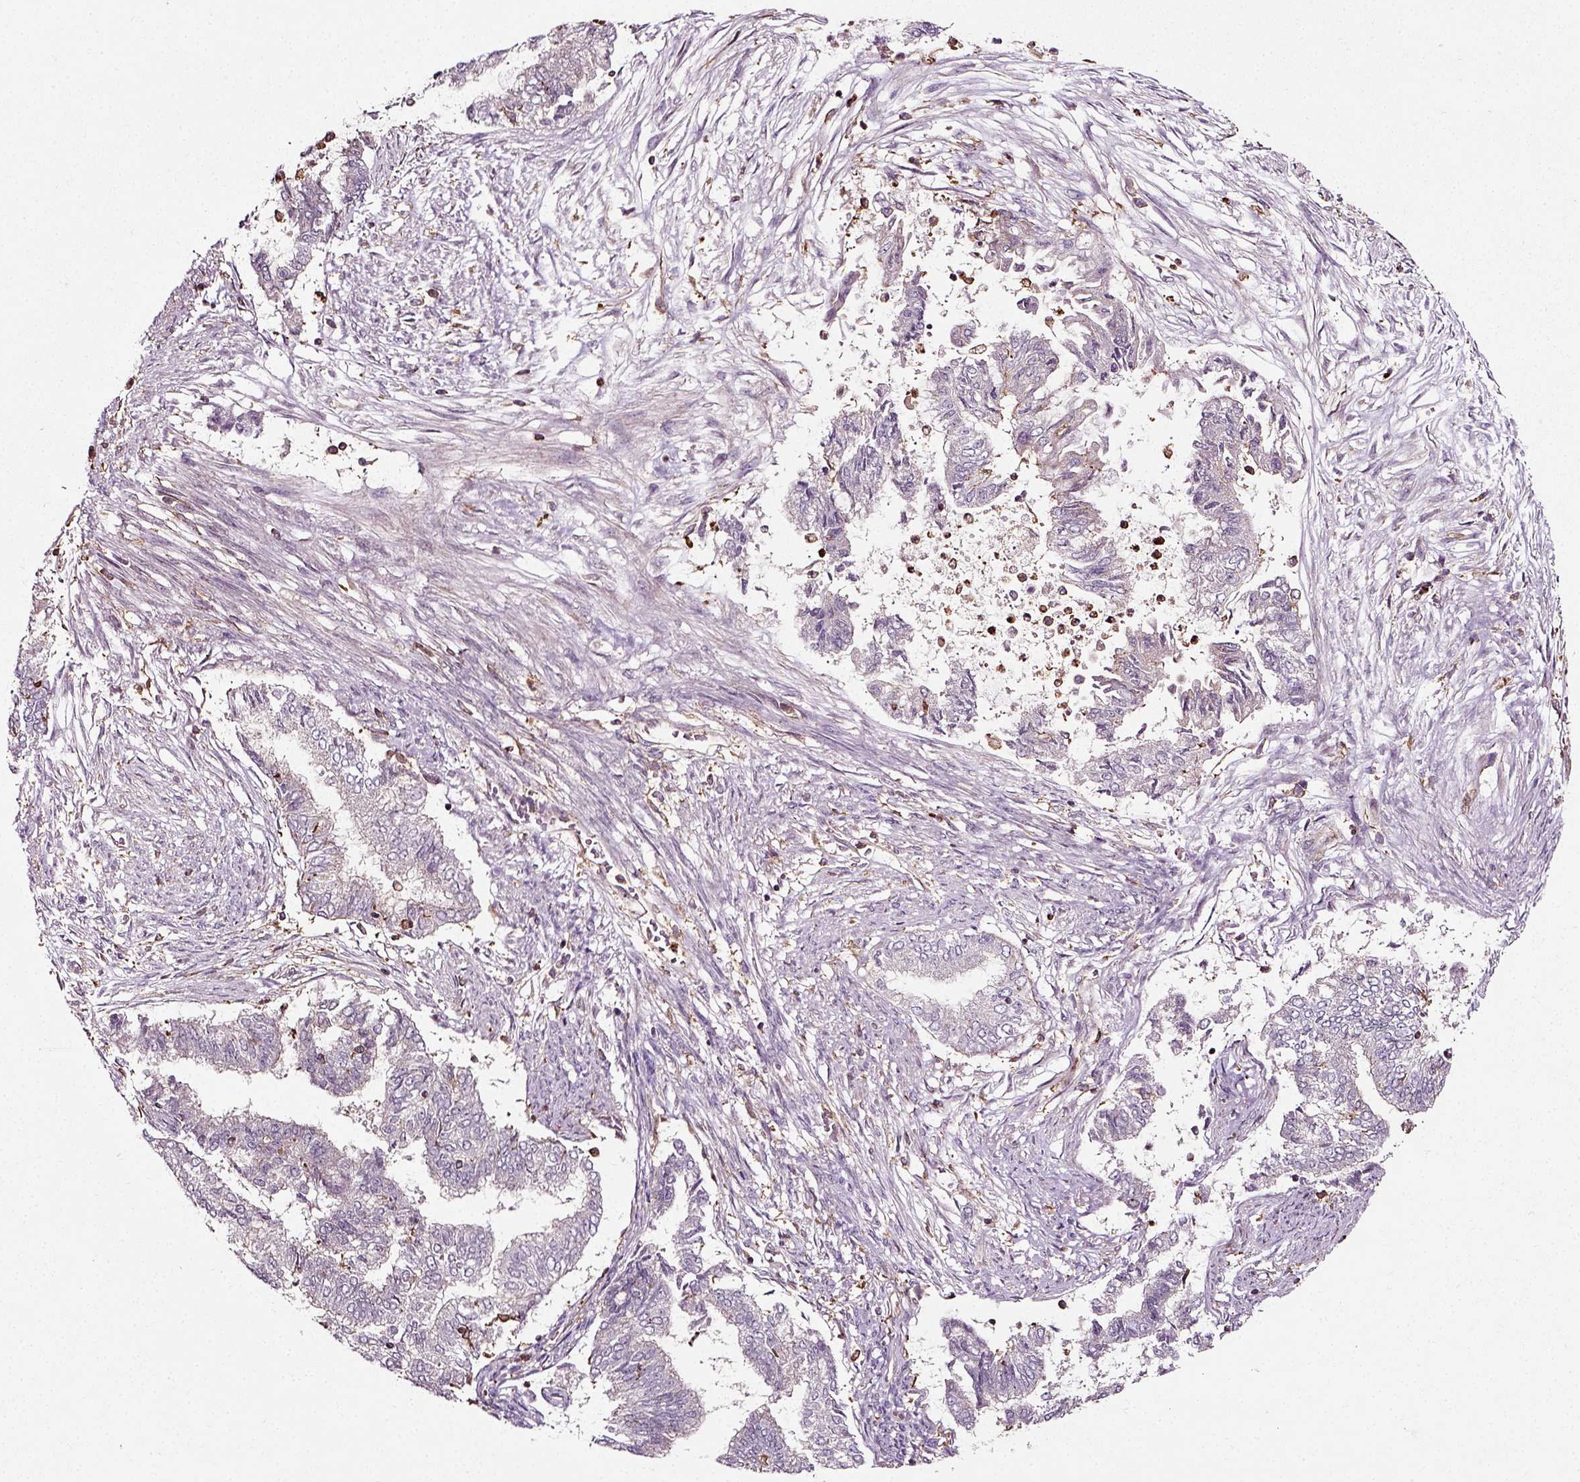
{"staining": {"intensity": "negative", "quantity": "none", "location": "none"}, "tissue": "endometrial cancer", "cell_type": "Tumor cells", "image_type": "cancer", "snomed": [{"axis": "morphology", "description": "Adenocarcinoma, NOS"}, {"axis": "topography", "description": "Endometrium"}], "caption": "Immunohistochemical staining of human endometrial adenocarcinoma shows no significant staining in tumor cells. Nuclei are stained in blue.", "gene": "RHOF", "patient": {"sex": "female", "age": 65}}